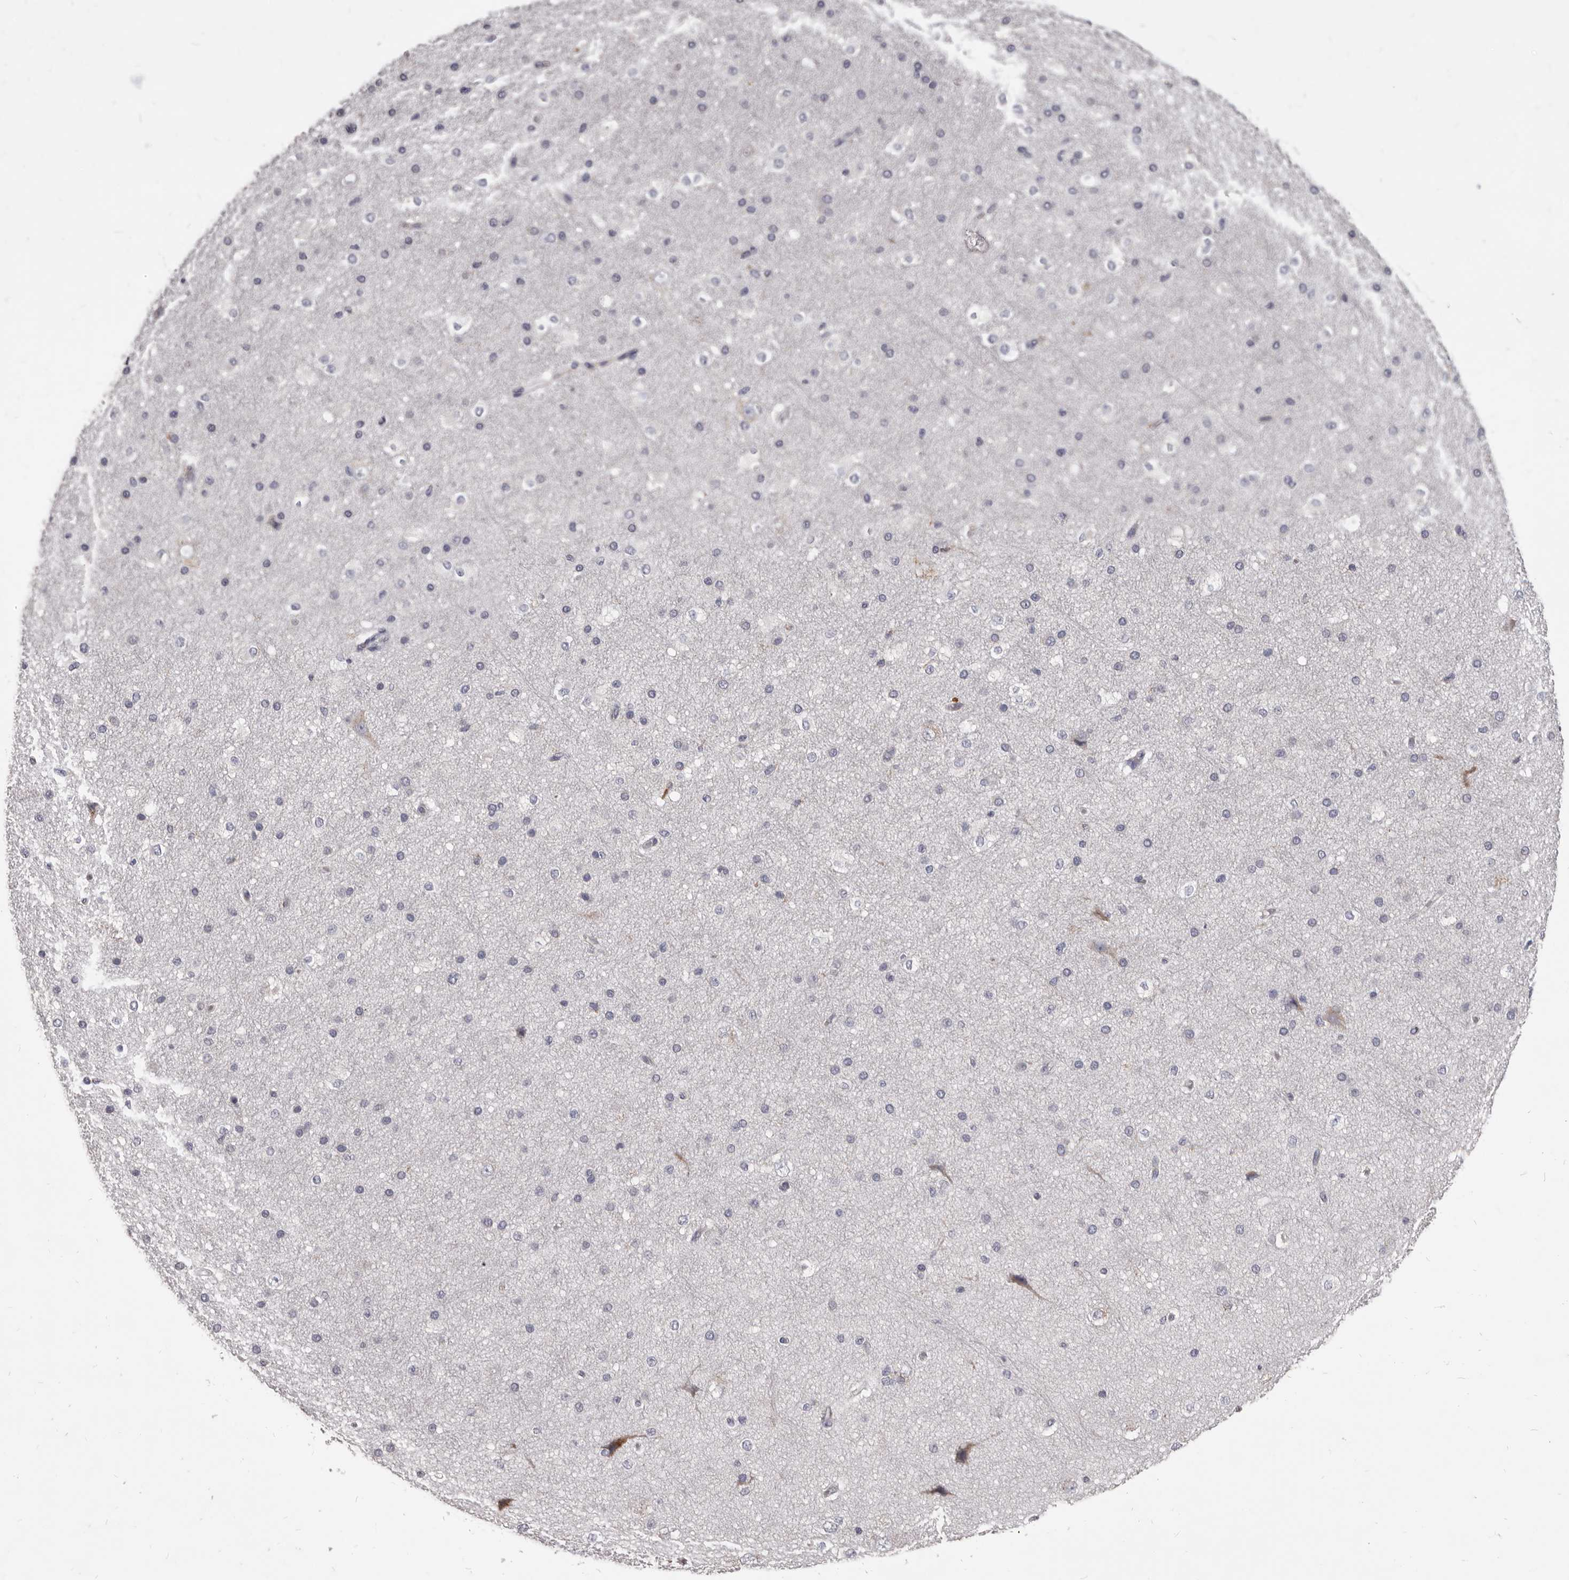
{"staining": {"intensity": "negative", "quantity": "none", "location": "none"}, "tissue": "cerebral cortex", "cell_type": "Endothelial cells", "image_type": "normal", "snomed": [{"axis": "morphology", "description": "Normal tissue, NOS"}, {"axis": "morphology", "description": "Developmental malformation"}, {"axis": "topography", "description": "Cerebral cortex"}], "caption": "Endothelial cells are negative for brown protein staining in benign cerebral cortex. (DAB (3,3'-diaminobenzidine) immunohistochemistry, high magnification).", "gene": "PI4K2A", "patient": {"sex": "female", "age": 30}}